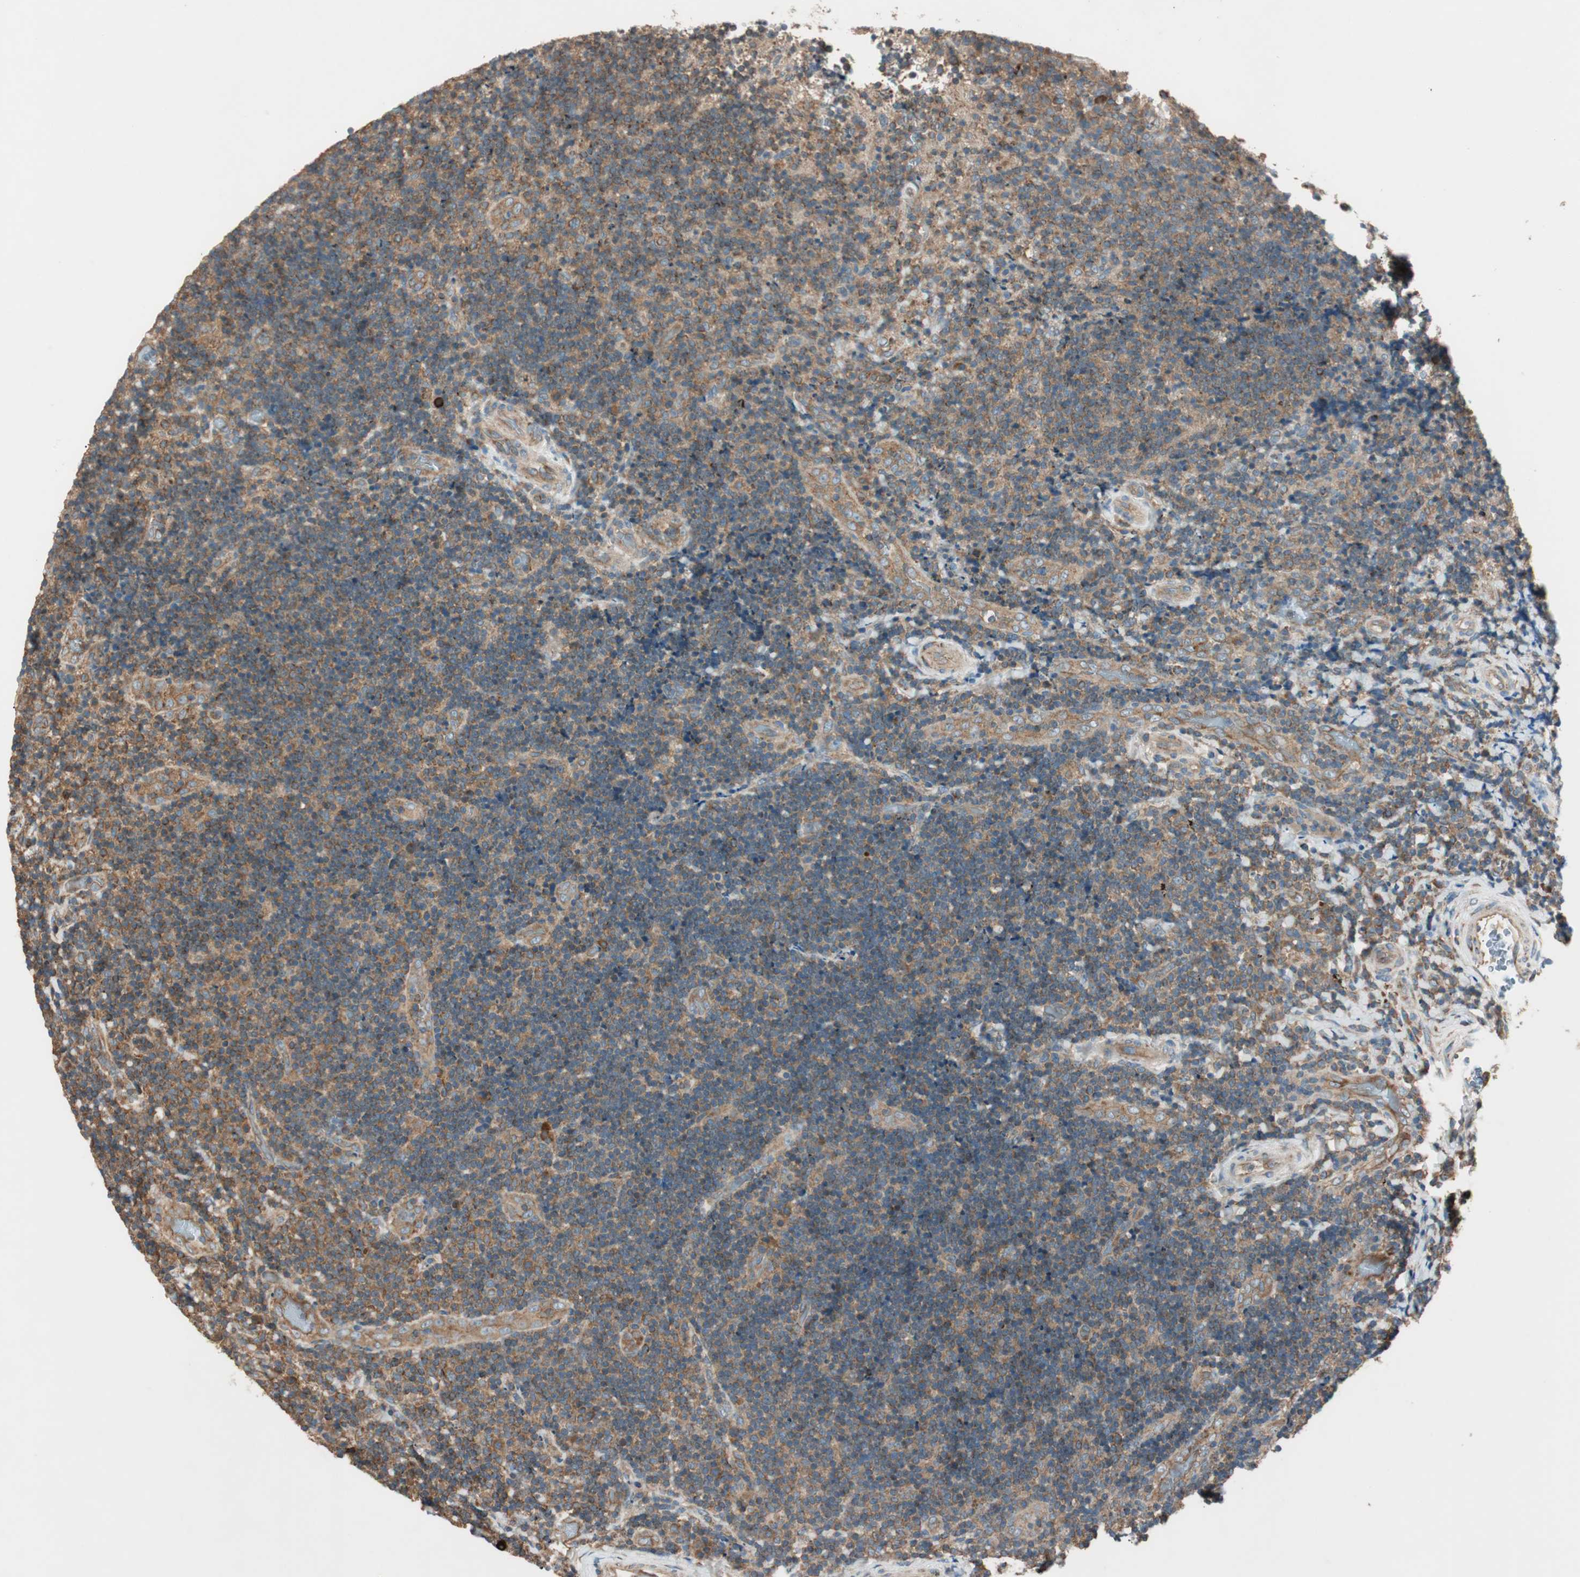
{"staining": {"intensity": "moderate", "quantity": ">75%", "location": "cytoplasmic/membranous"}, "tissue": "lymphoma", "cell_type": "Tumor cells", "image_type": "cancer", "snomed": [{"axis": "morphology", "description": "Malignant lymphoma, non-Hodgkin's type, High grade"}, {"axis": "topography", "description": "Tonsil"}], "caption": "Lymphoma tissue demonstrates moderate cytoplasmic/membranous positivity in approximately >75% of tumor cells", "gene": "CC2D1A", "patient": {"sex": "female", "age": 36}}